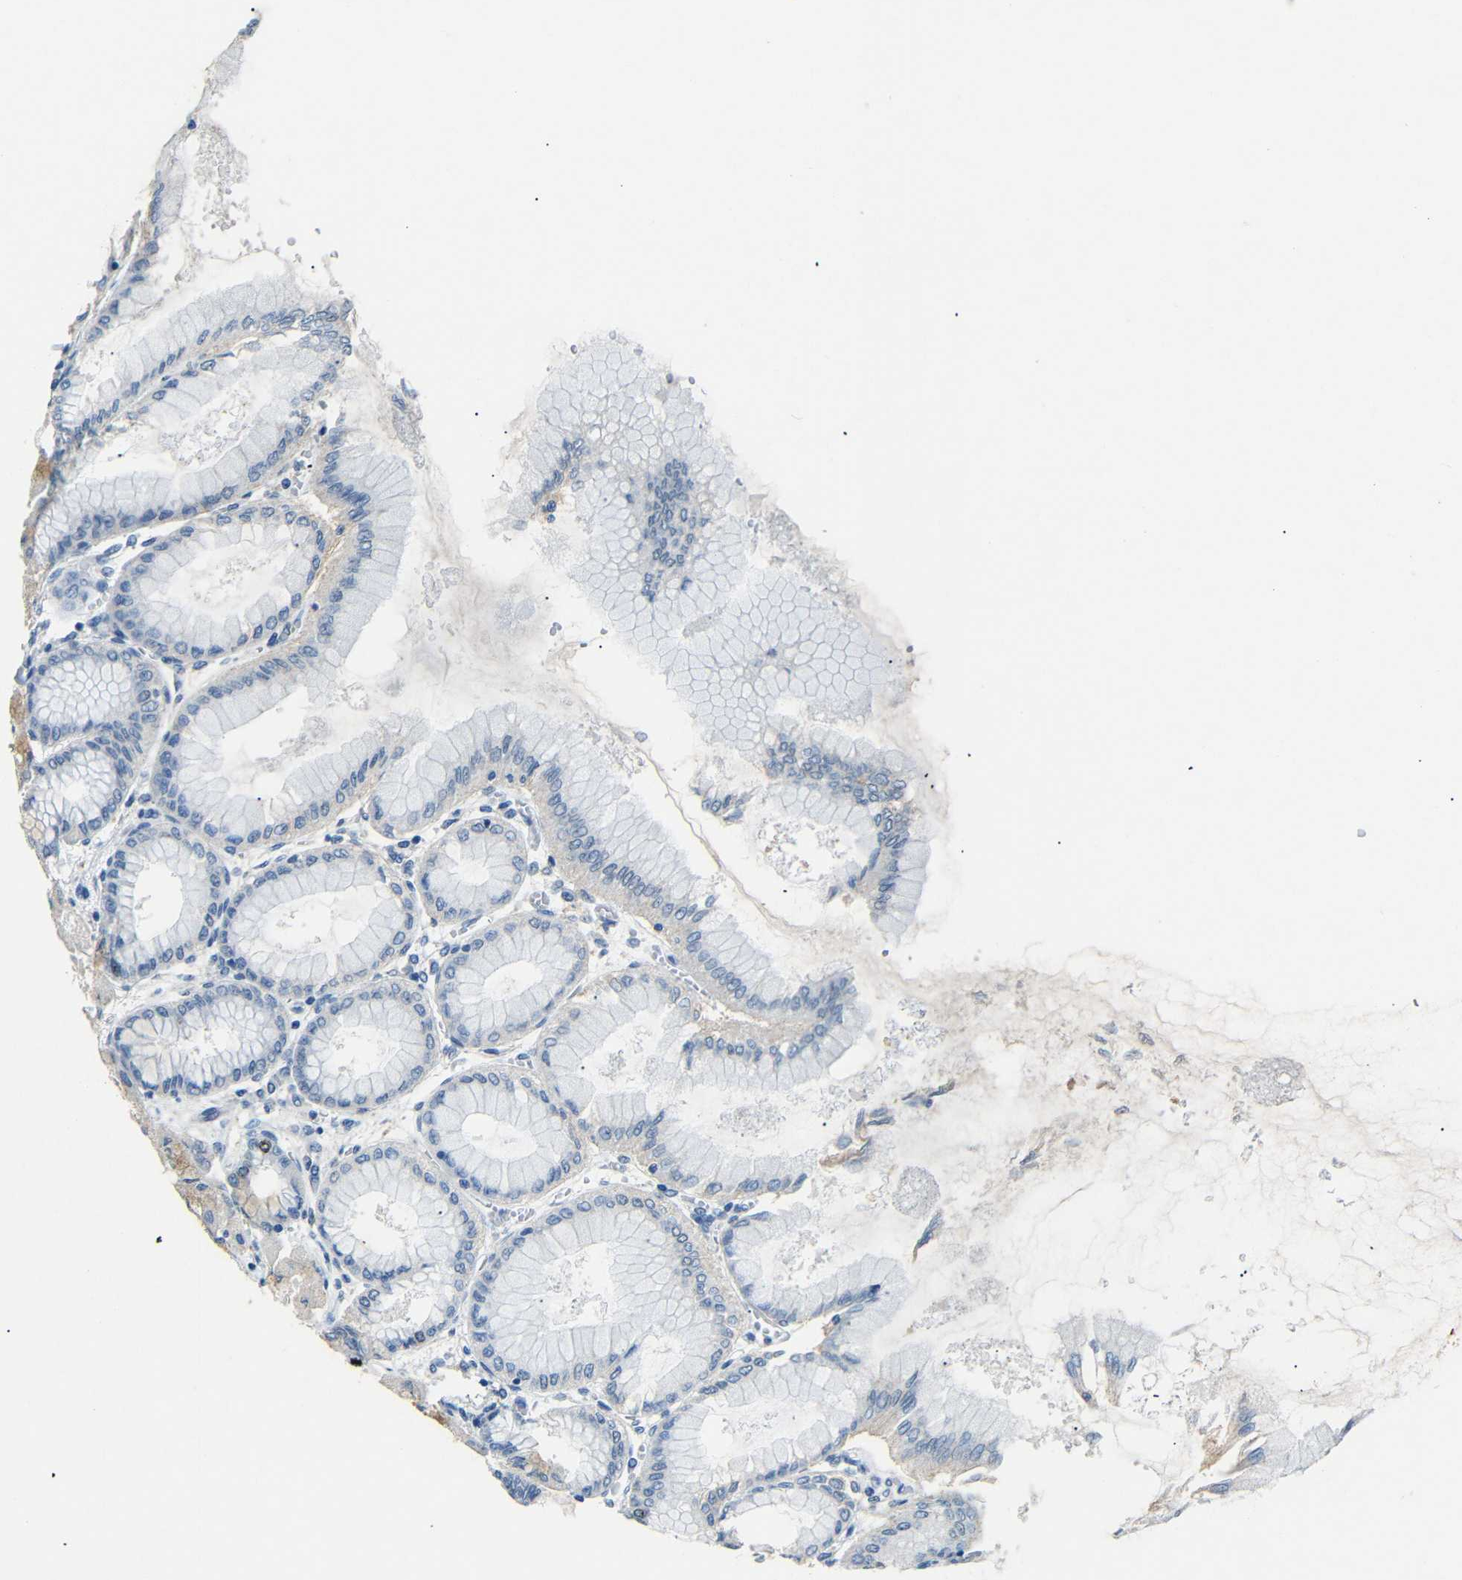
{"staining": {"intensity": "weak", "quantity": "<25%", "location": "cytoplasmic/membranous,nuclear"}, "tissue": "stomach", "cell_type": "Glandular cells", "image_type": "normal", "snomed": [{"axis": "morphology", "description": "Normal tissue, NOS"}, {"axis": "topography", "description": "Stomach, upper"}], "caption": "A micrograph of stomach stained for a protein displays no brown staining in glandular cells. The staining was performed using DAB to visualize the protein expression in brown, while the nuclei were stained in blue with hematoxylin (Magnification: 20x).", "gene": "INCENP", "patient": {"sex": "female", "age": 56}}